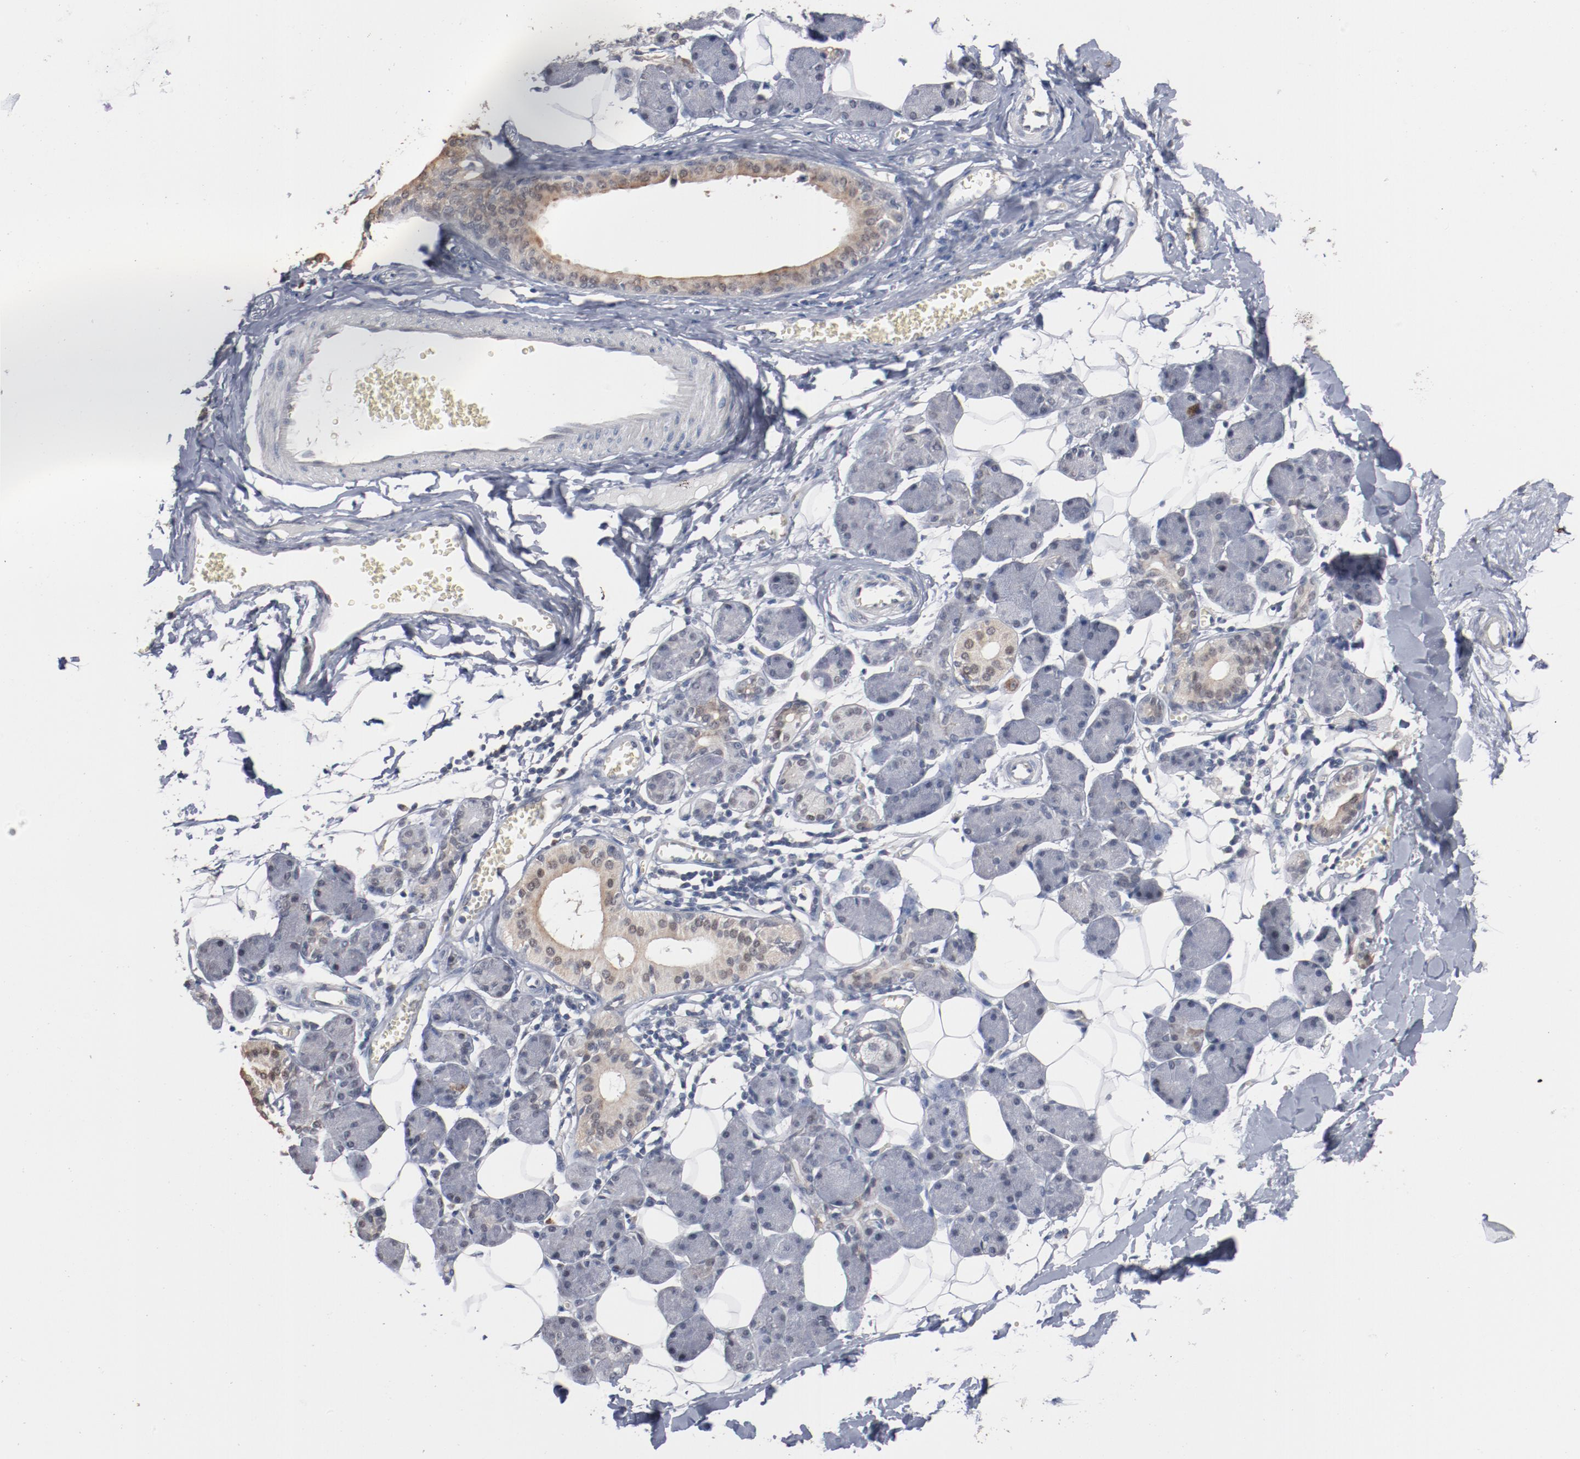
{"staining": {"intensity": "weak", "quantity": "<25%", "location": "nuclear"}, "tissue": "salivary gland", "cell_type": "Glandular cells", "image_type": "normal", "snomed": [{"axis": "morphology", "description": "Normal tissue, NOS"}, {"axis": "morphology", "description": "Adenoma, NOS"}, {"axis": "topography", "description": "Salivary gland"}], "caption": "Immunohistochemistry (IHC) of unremarkable salivary gland shows no staining in glandular cells. The staining was performed using DAB to visualize the protein expression in brown, while the nuclei were stained in blue with hematoxylin (Magnification: 20x).", "gene": "ERICH1", "patient": {"sex": "female", "age": 32}}